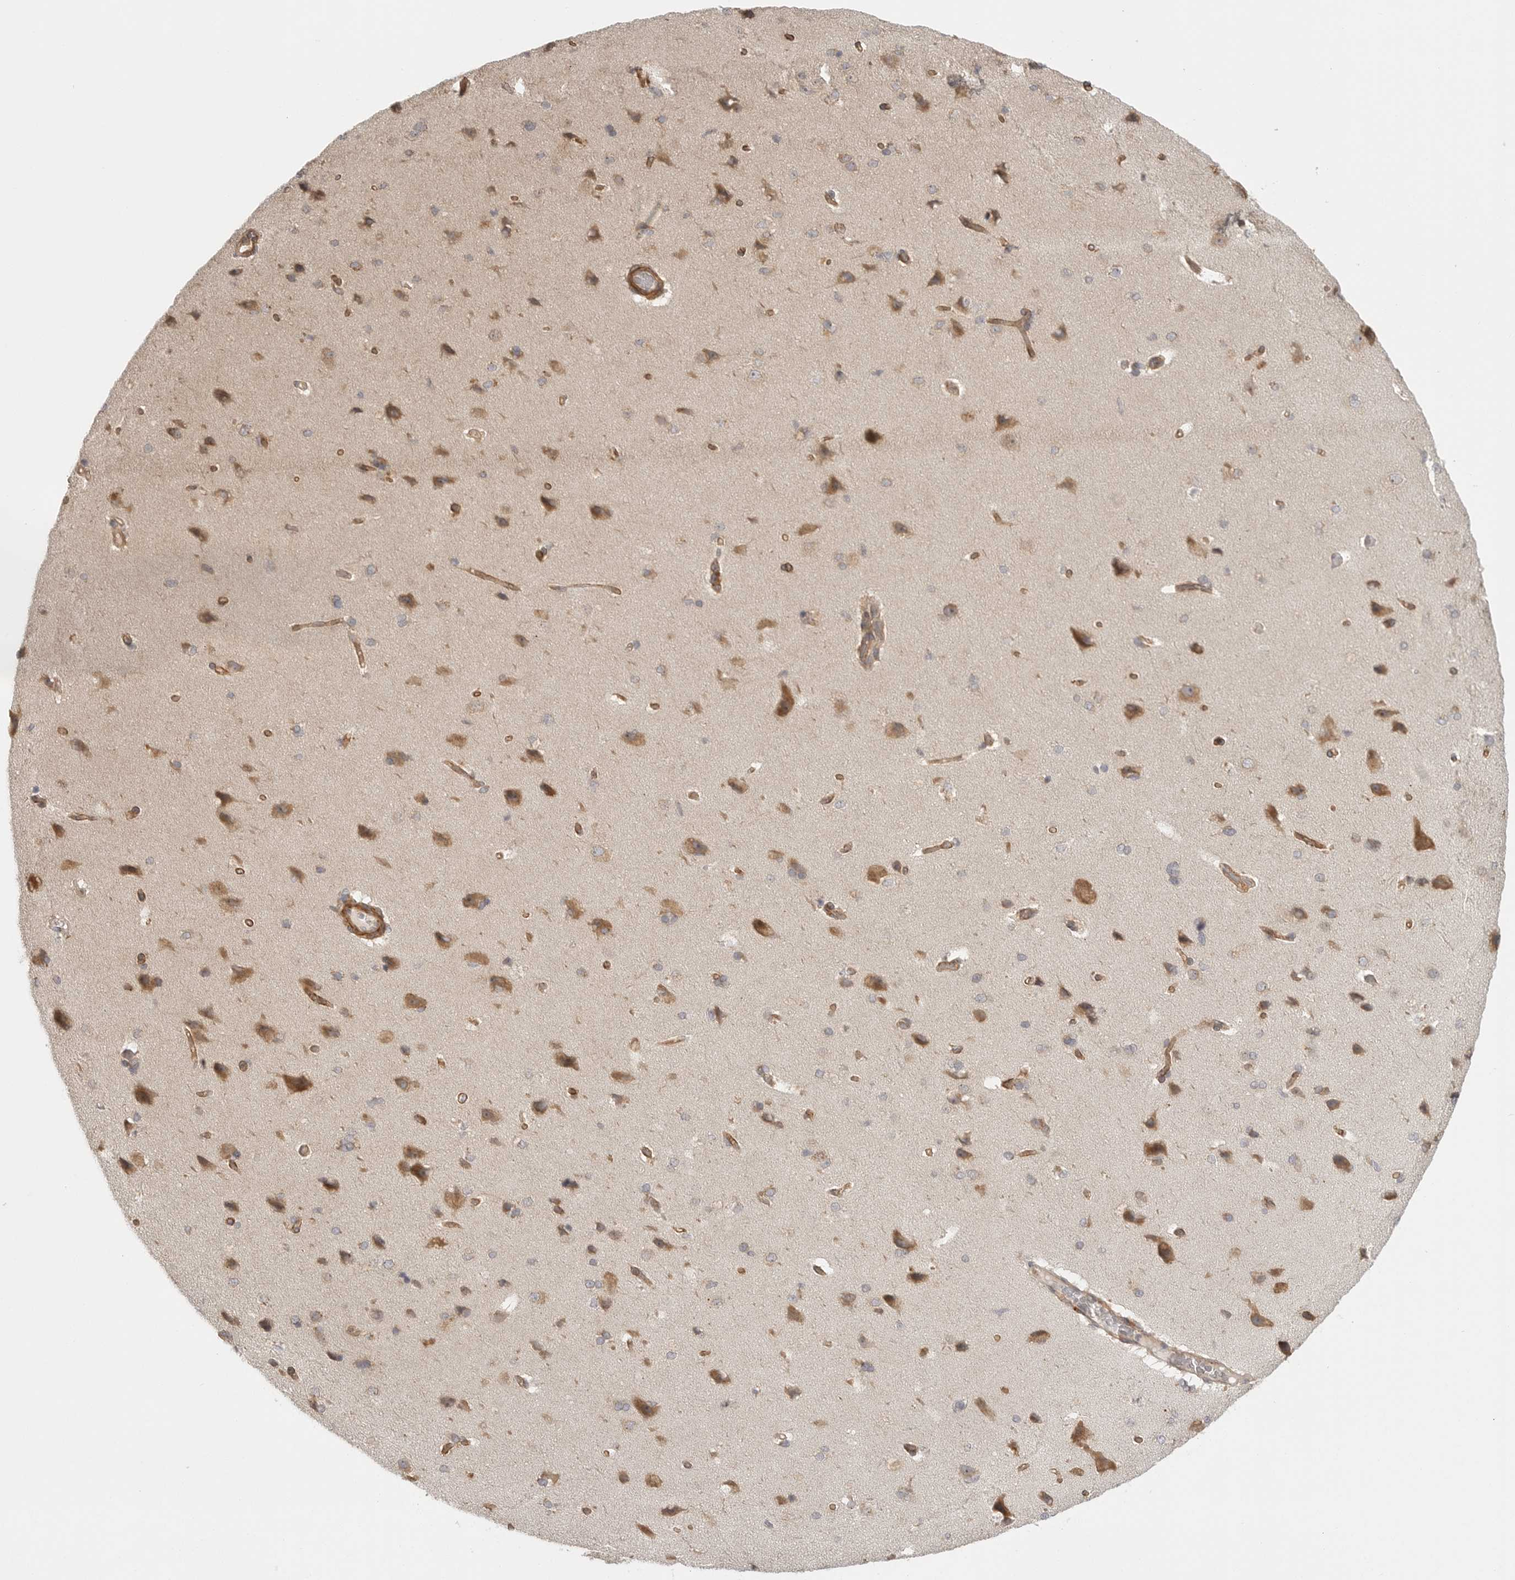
{"staining": {"intensity": "moderate", "quantity": ">75%", "location": "cytoplasmic/membranous"}, "tissue": "cerebral cortex", "cell_type": "Endothelial cells", "image_type": "normal", "snomed": [{"axis": "morphology", "description": "Normal tissue, NOS"}, {"axis": "topography", "description": "Cerebral cortex"}], "caption": "Immunohistochemistry (IHC) of unremarkable human cerebral cortex demonstrates medium levels of moderate cytoplasmic/membranous staining in about >75% of endothelial cells. (DAB = brown stain, brightfield microscopy at high magnification).", "gene": "CCPG1", "patient": {"sex": "male", "age": 62}}